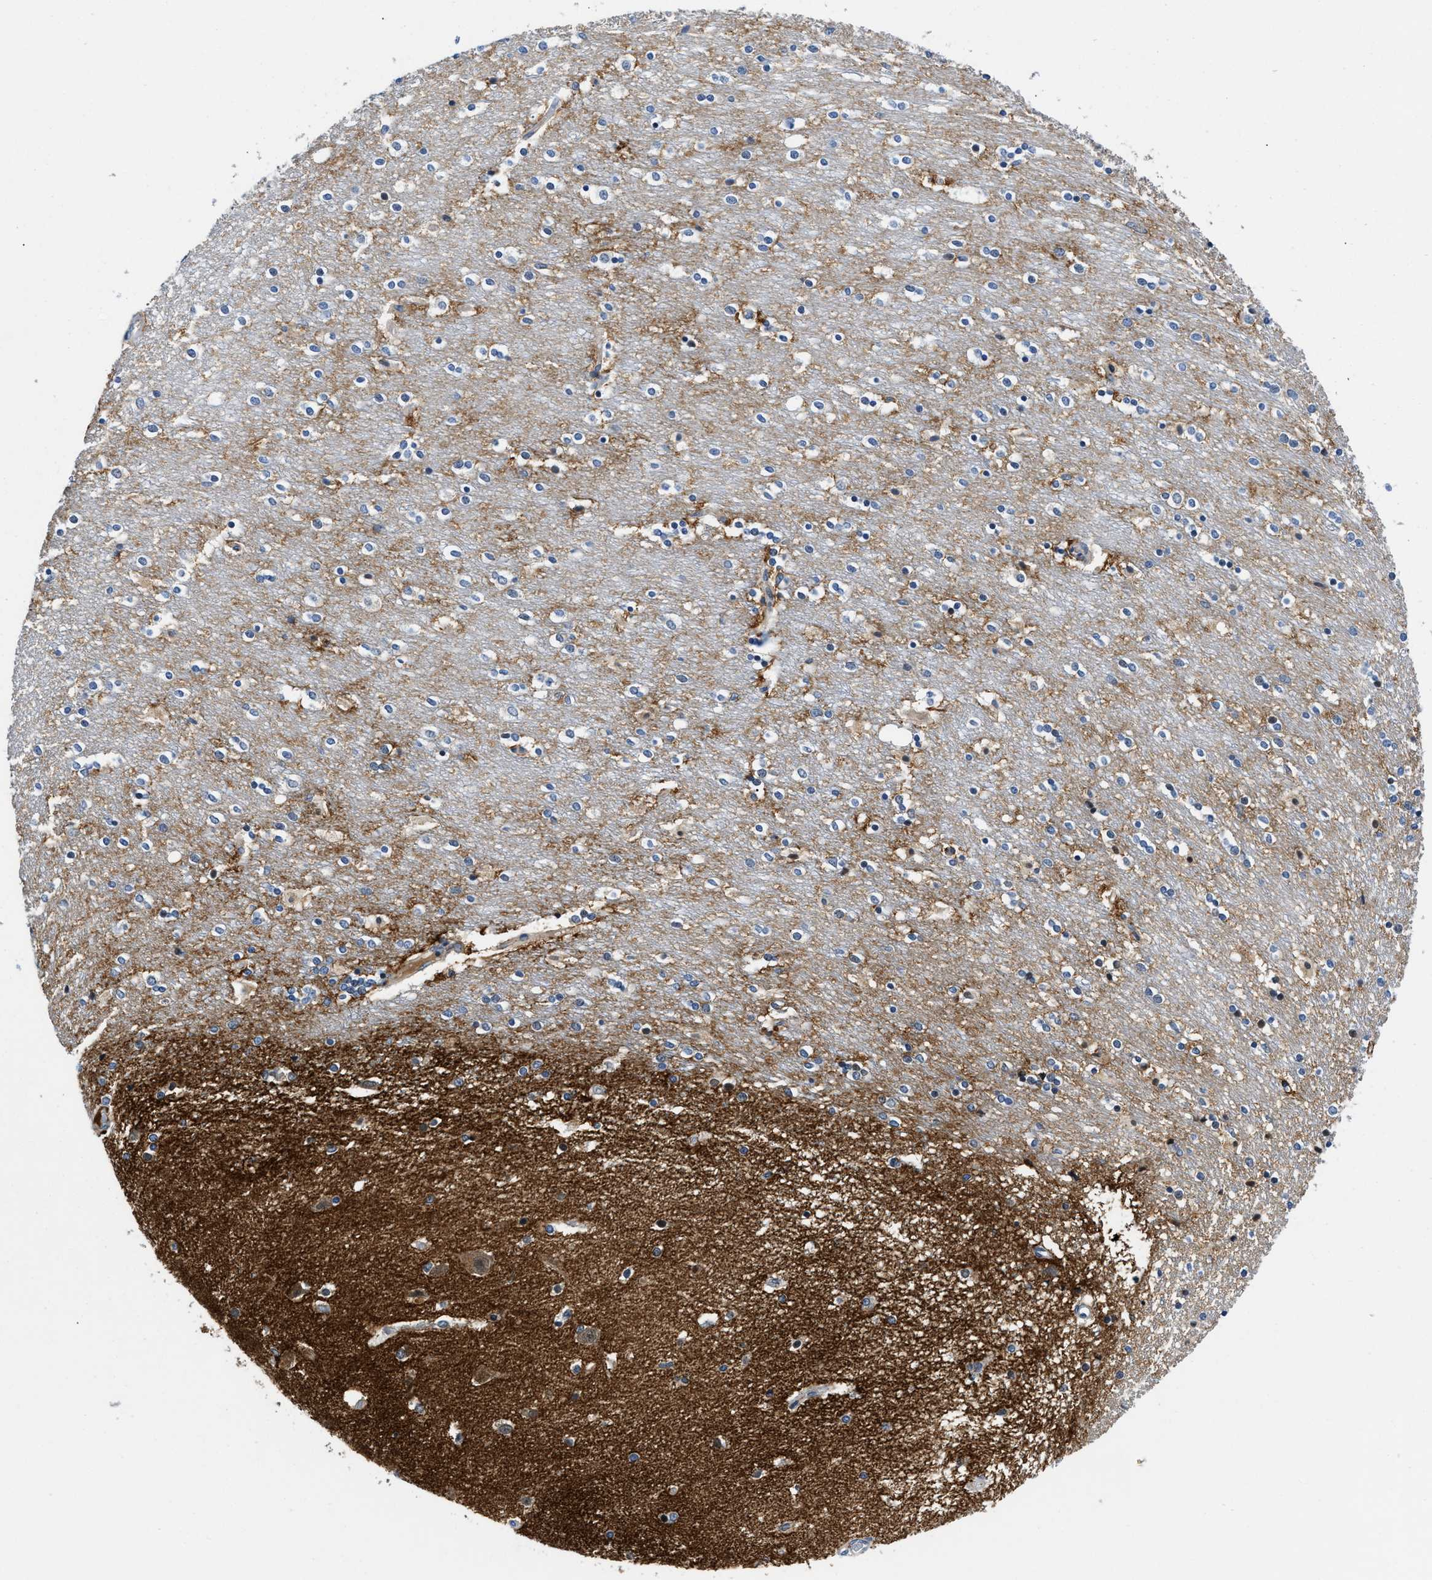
{"staining": {"intensity": "weak", "quantity": "<25%", "location": "cytoplasmic/membranous"}, "tissue": "caudate", "cell_type": "Glial cells", "image_type": "normal", "snomed": [{"axis": "morphology", "description": "Normal tissue, NOS"}, {"axis": "topography", "description": "Lateral ventricle wall"}], "caption": "IHC micrograph of unremarkable caudate: human caudate stained with DAB (3,3'-diaminobenzidine) shows no significant protein expression in glial cells. (Immunohistochemistry (ihc), brightfield microscopy, high magnification).", "gene": "IKBKE", "patient": {"sex": "female", "age": 54}}